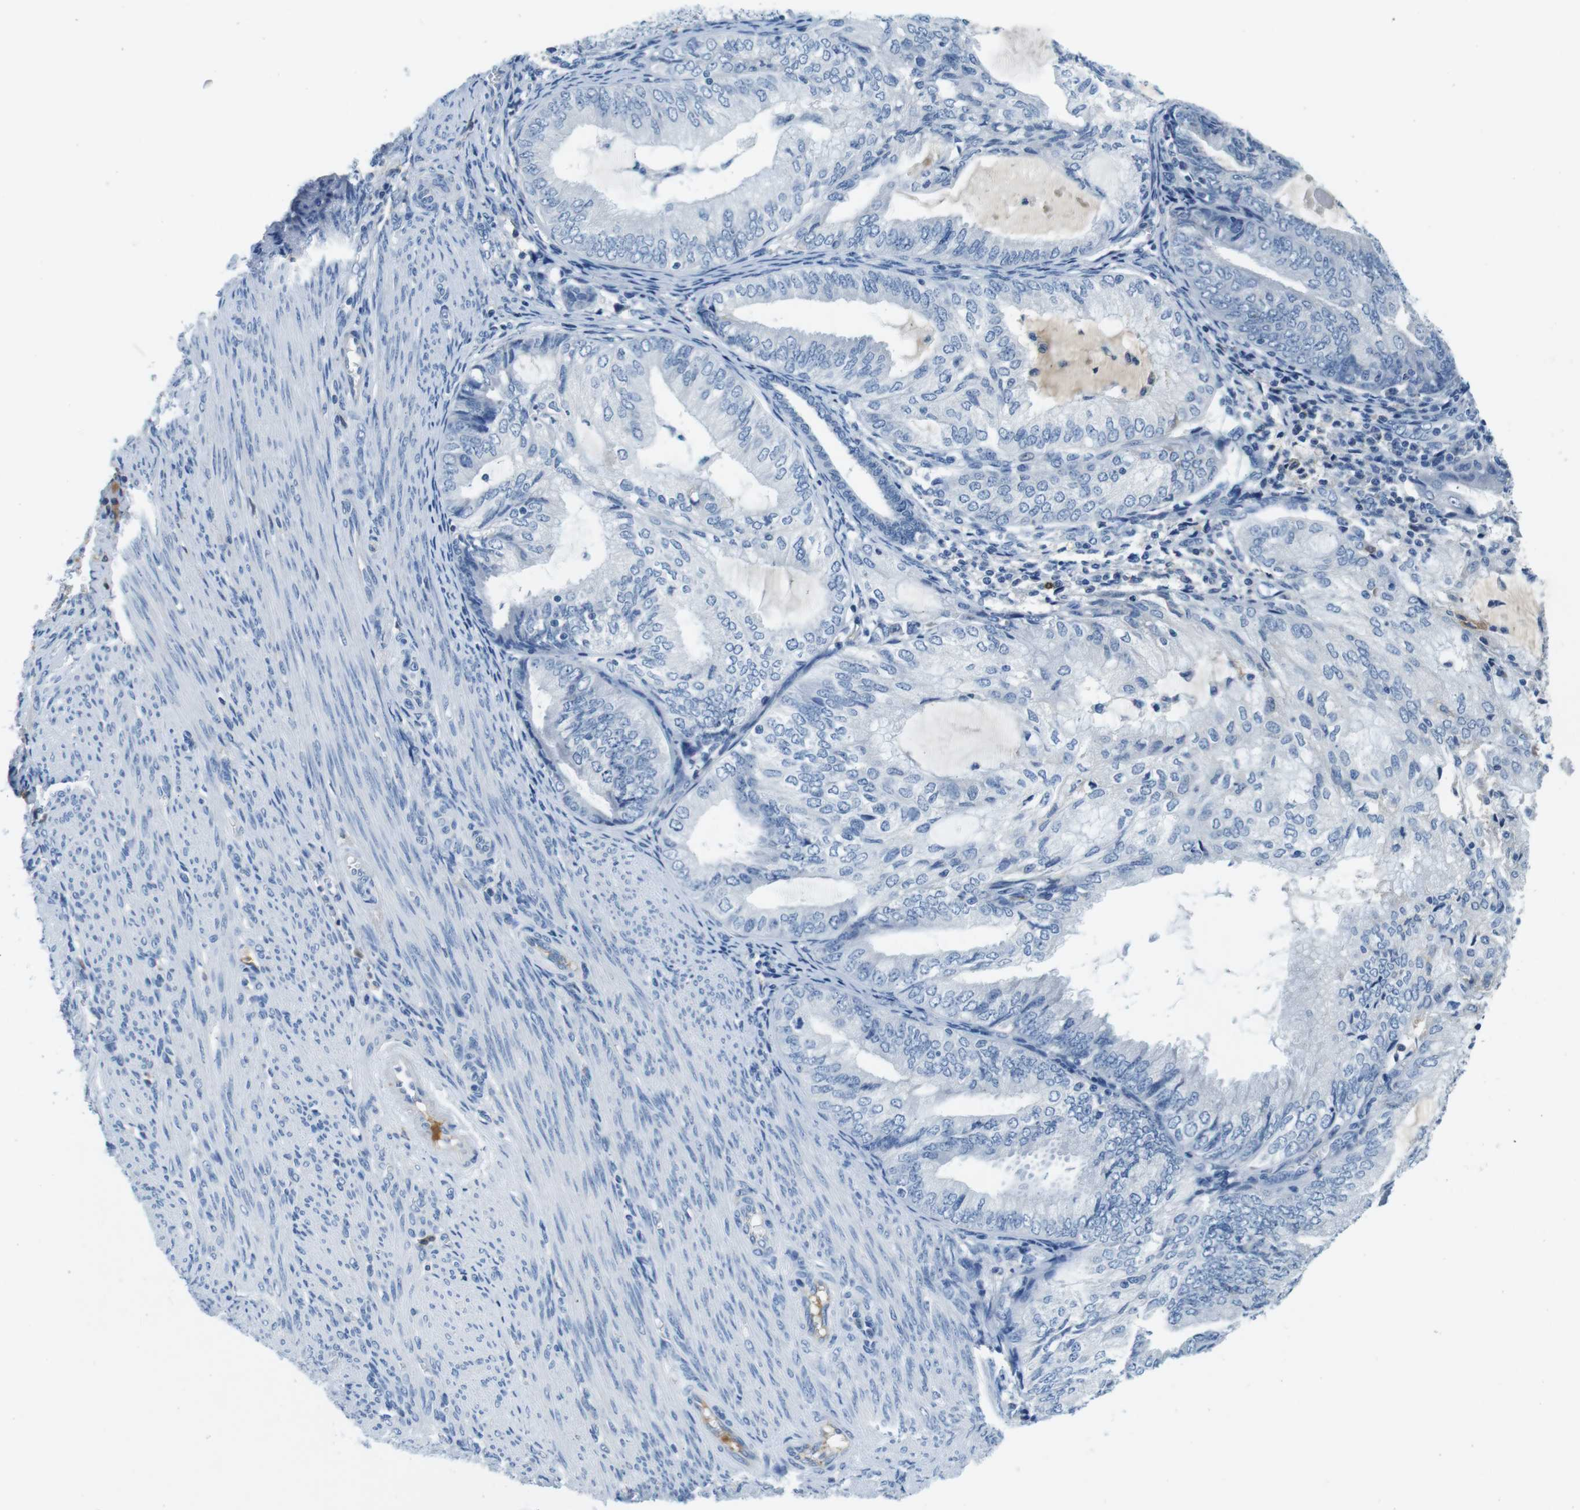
{"staining": {"intensity": "negative", "quantity": "none", "location": "none"}, "tissue": "endometrial cancer", "cell_type": "Tumor cells", "image_type": "cancer", "snomed": [{"axis": "morphology", "description": "Adenocarcinoma, NOS"}, {"axis": "topography", "description": "Endometrium"}], "caption": "This is an IHC histopathology image of human endometrial adenocarcinoma. There is no staining in tumor cells.", "gene": "IGHD", "patient": {"sex": "female", "age": 81}}